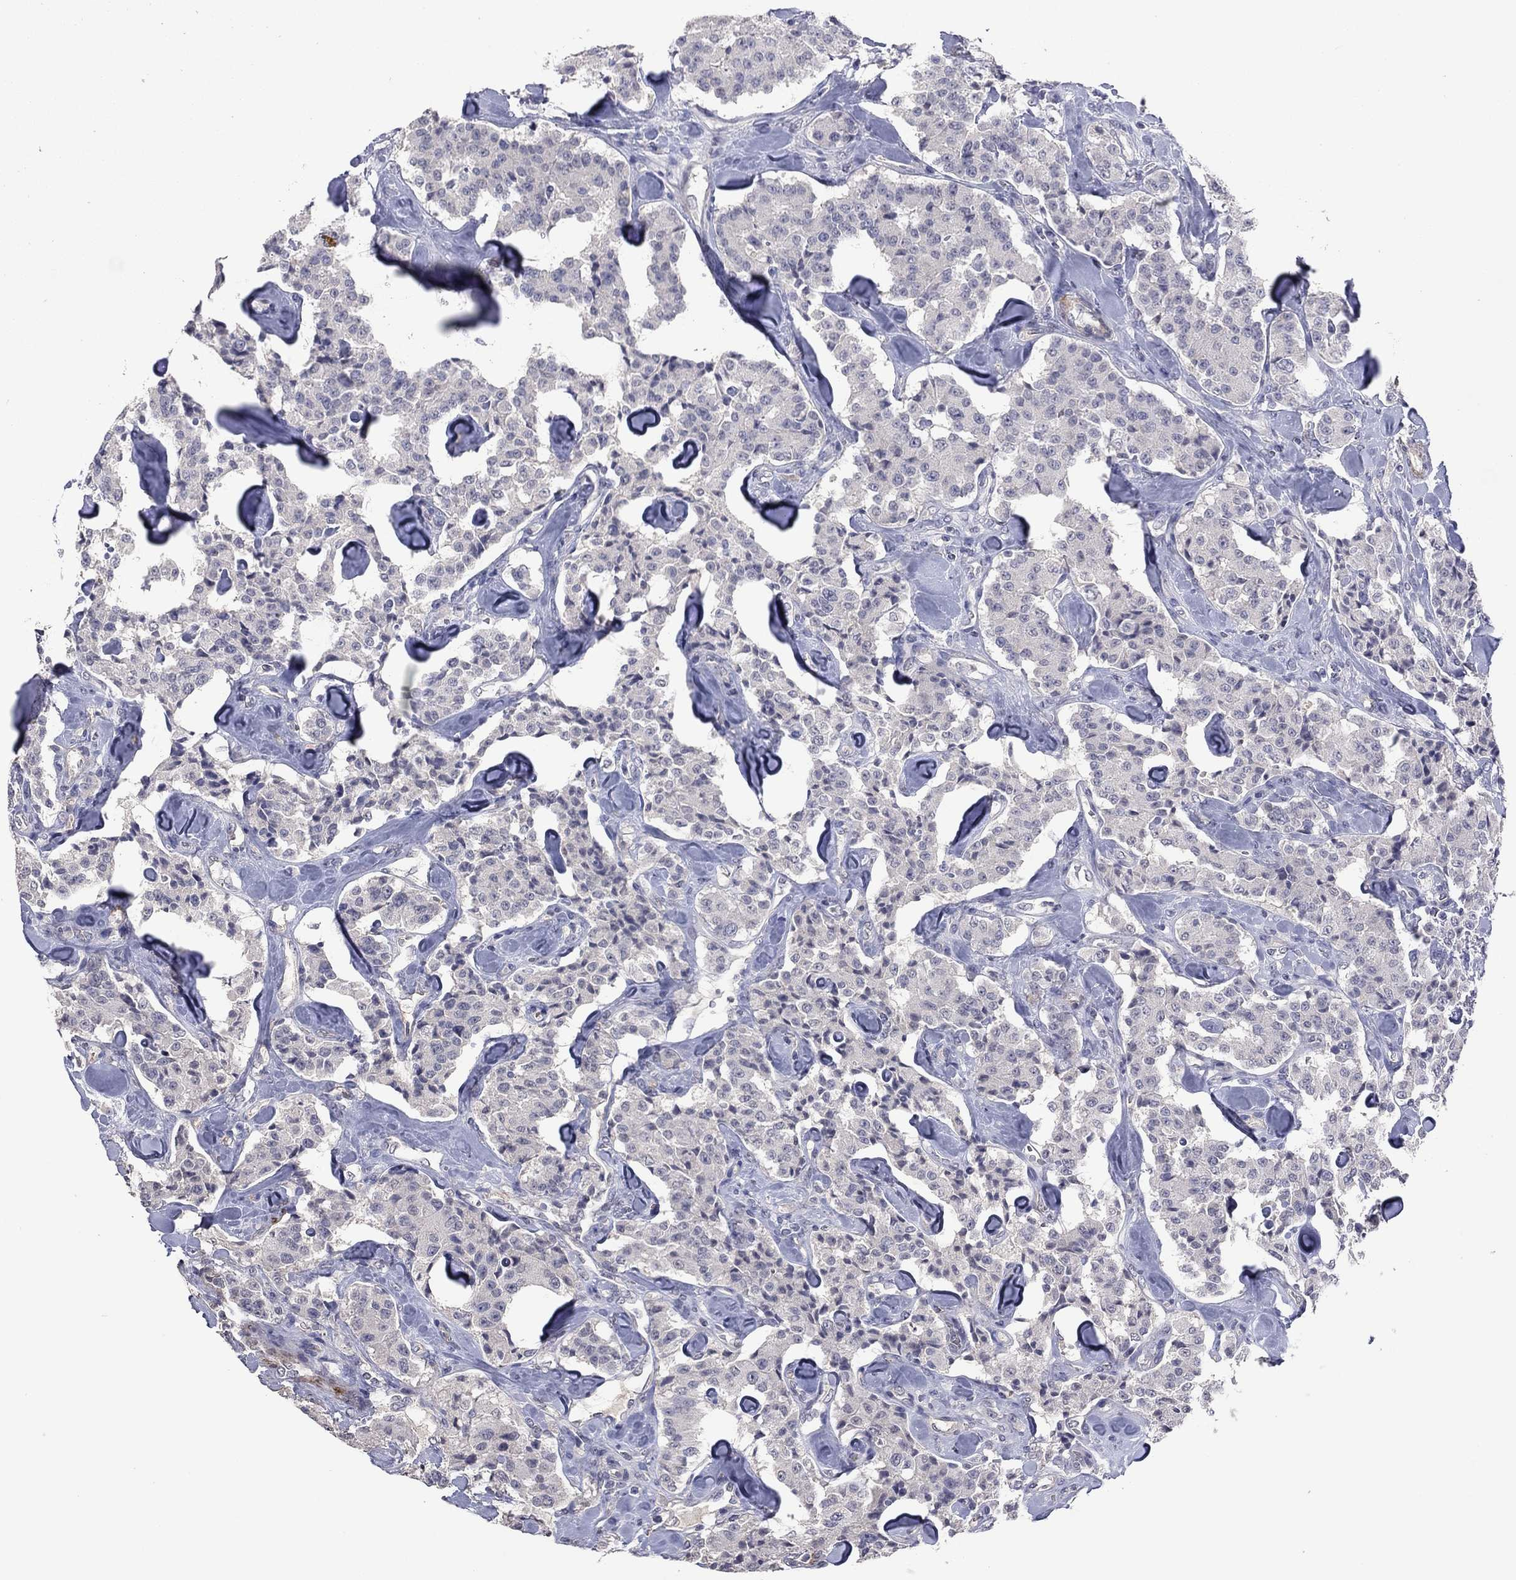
{"staining": {"intensity": "negative", "quantity": "none", "location": "none"}, "tissue": "carcinoid", "cell_type": "Tumor cells", "image_type": "cancer", "snomed": [{"axis": "morphology", "description": "Carcinoid, malignant, NOS"}, {"axis": "topography", "description": "Pancreas"}], "caption": "There is no significant staining in tumor cells of carcinoid.", "gene": "IP6K3", "patient": {"sex": "male", "age": 41}}